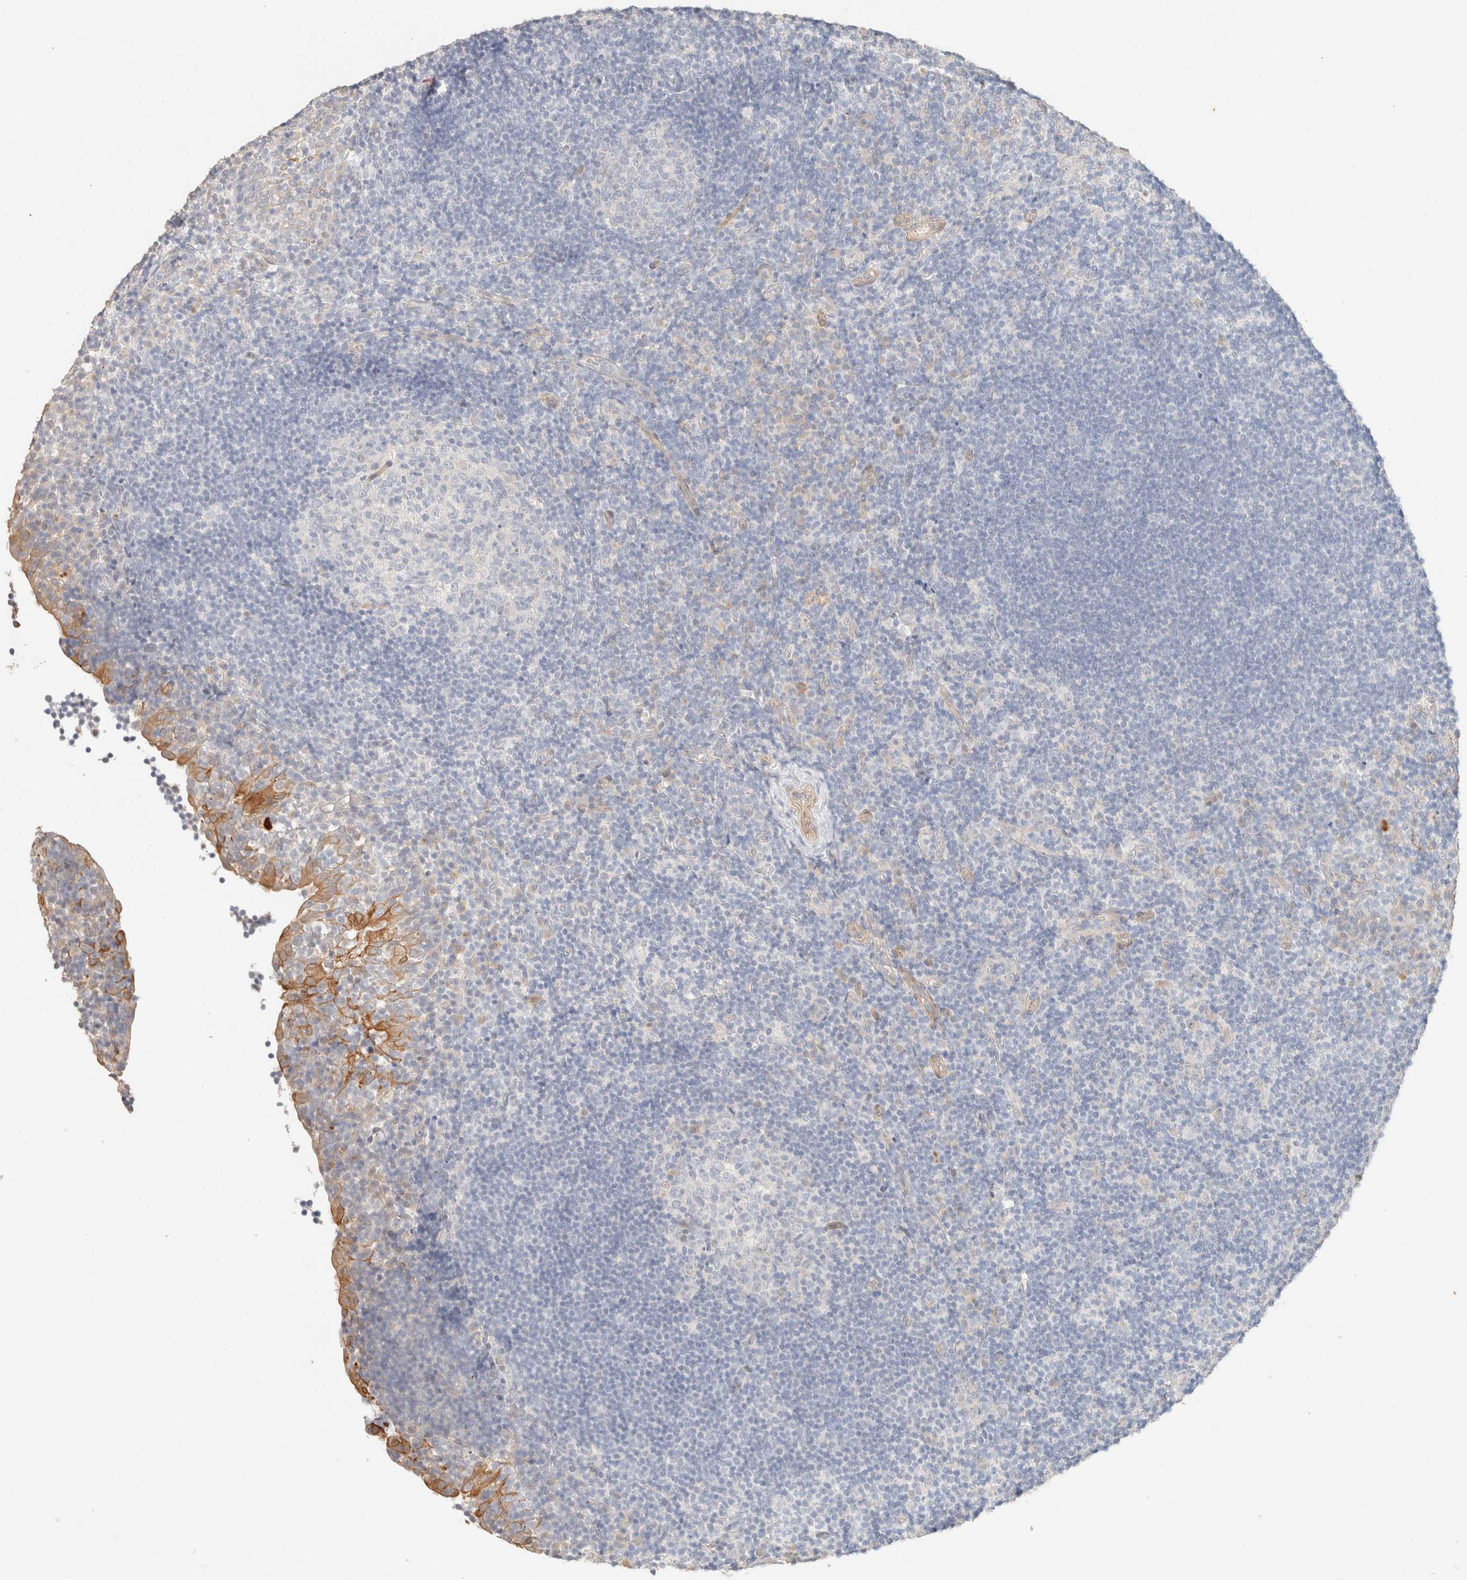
{"staining": {"intensity": "negative", "quantity": "none", "location": "none"}, "tissue": "tonsil", "cell_type": "Germinal center cells", "image_type": "normal", "snomed": [{"axis": "morphology", "description": "Normal tissue, NOS"}, {"axis": "topography", "description": "Tonsil"}], "caption": "Germinal center cells show no significant positivity in unremarkable tonsil.", "gene": "CSNK1E", "patient": {"sex": "female", "age": 40}}